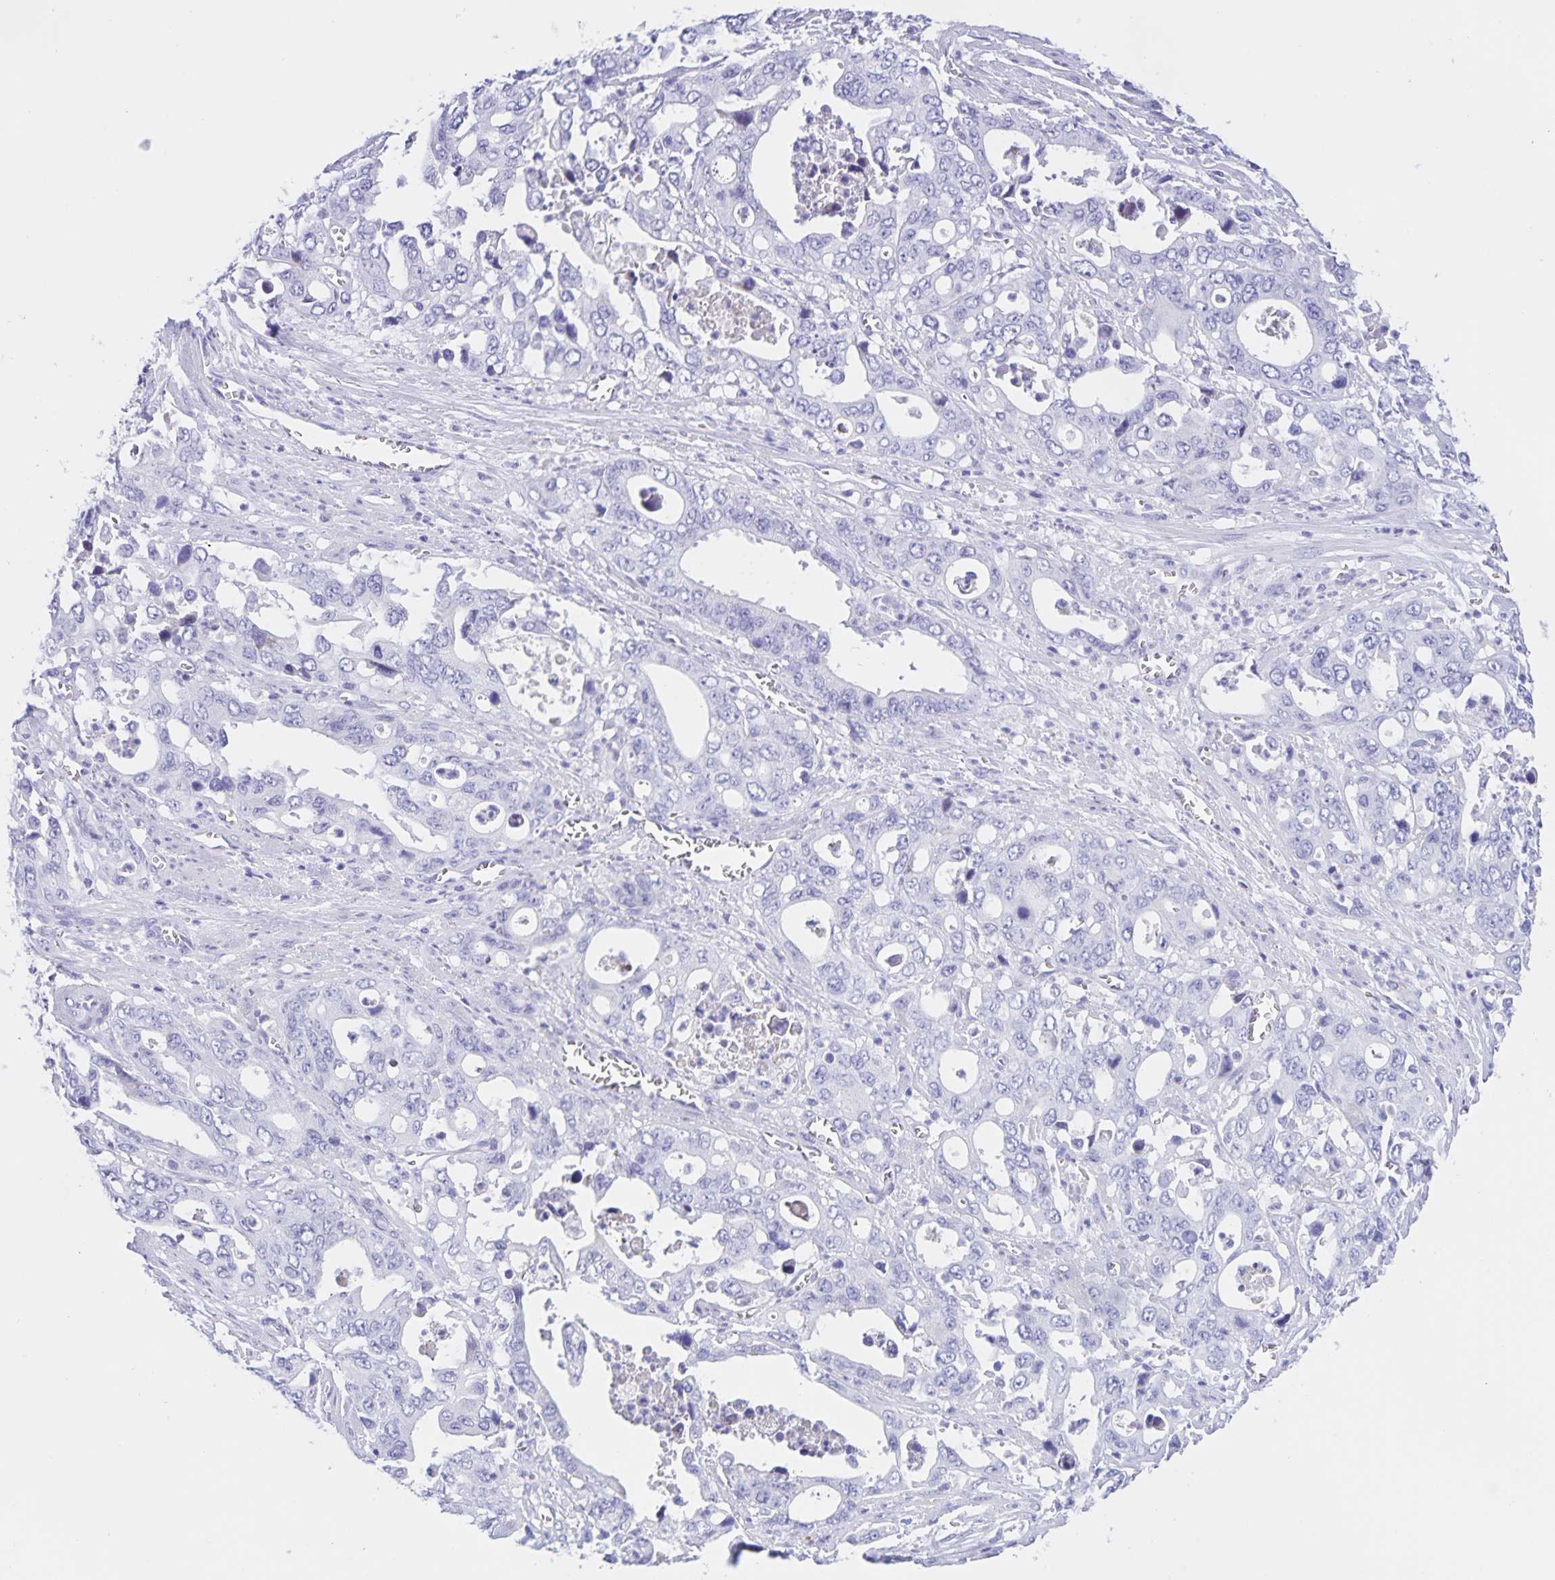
{"staining": {"intensity": "negative", "quantity": "none", "location": "none"}, "tissue": "stomach cancer", "cell_type": "Tumor cells", "image_type": "cancer", "snomed": [{"axis": "morphology", "description": "Adenocarcinoma, NOS"}, {"axis": "topography", "description": "Stomach, upper"}], "caption": "Tumor cells show no significant protein expression in stomach cancer (adenocarcinoma).", "gene": "CATSPER4", "patient": {"sex": "male", "age": 74}}